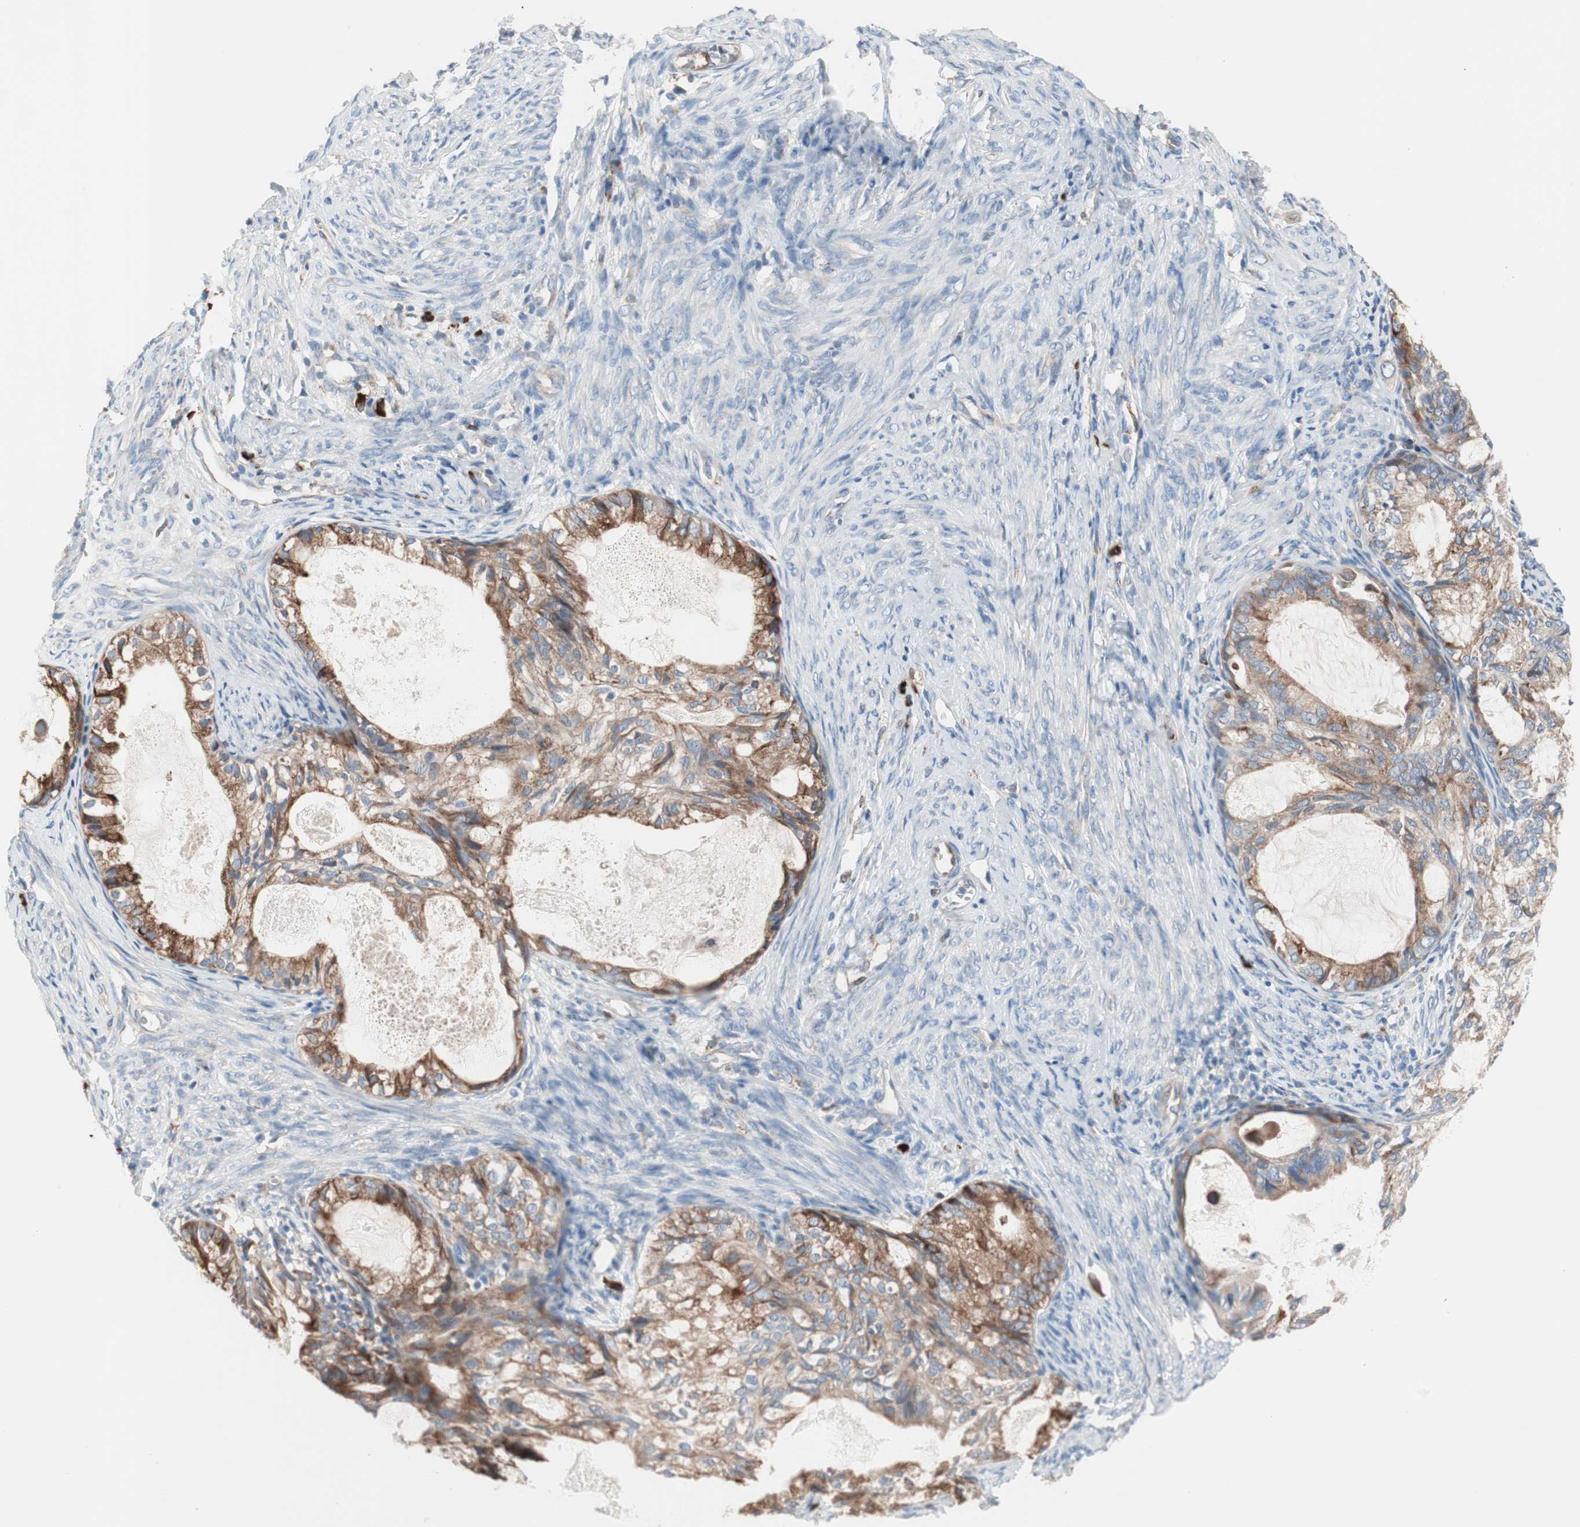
{"staining": {"intensity": "moderate", "quantity": ">75%", "location": "cytoplasmic/membranous"}, "tissue": "cervical cancer", "cell_type": "Tumor cells", "image_type": "cancer", "snomed": [{"axis": "morphology", "description": "Normal tissue, NOS"}, {"axis": "morphology", "description": "Adenocarcinoma, NOS"}, {"axis": "topography", "description": "Cervix"}, {"axis": "topography", "description": "Endometrium"}], "caption": "DAB (3,3'-diaminobenzidine) immunohistochemical staining of human cervical cancer (adenocarcinoma) exhibits moderate cytoplasmic/membranous protein positivity in about >75% of tumor cells.", "gene": "SLC27A4", "patient": {"sex": "female", "age": 86}}